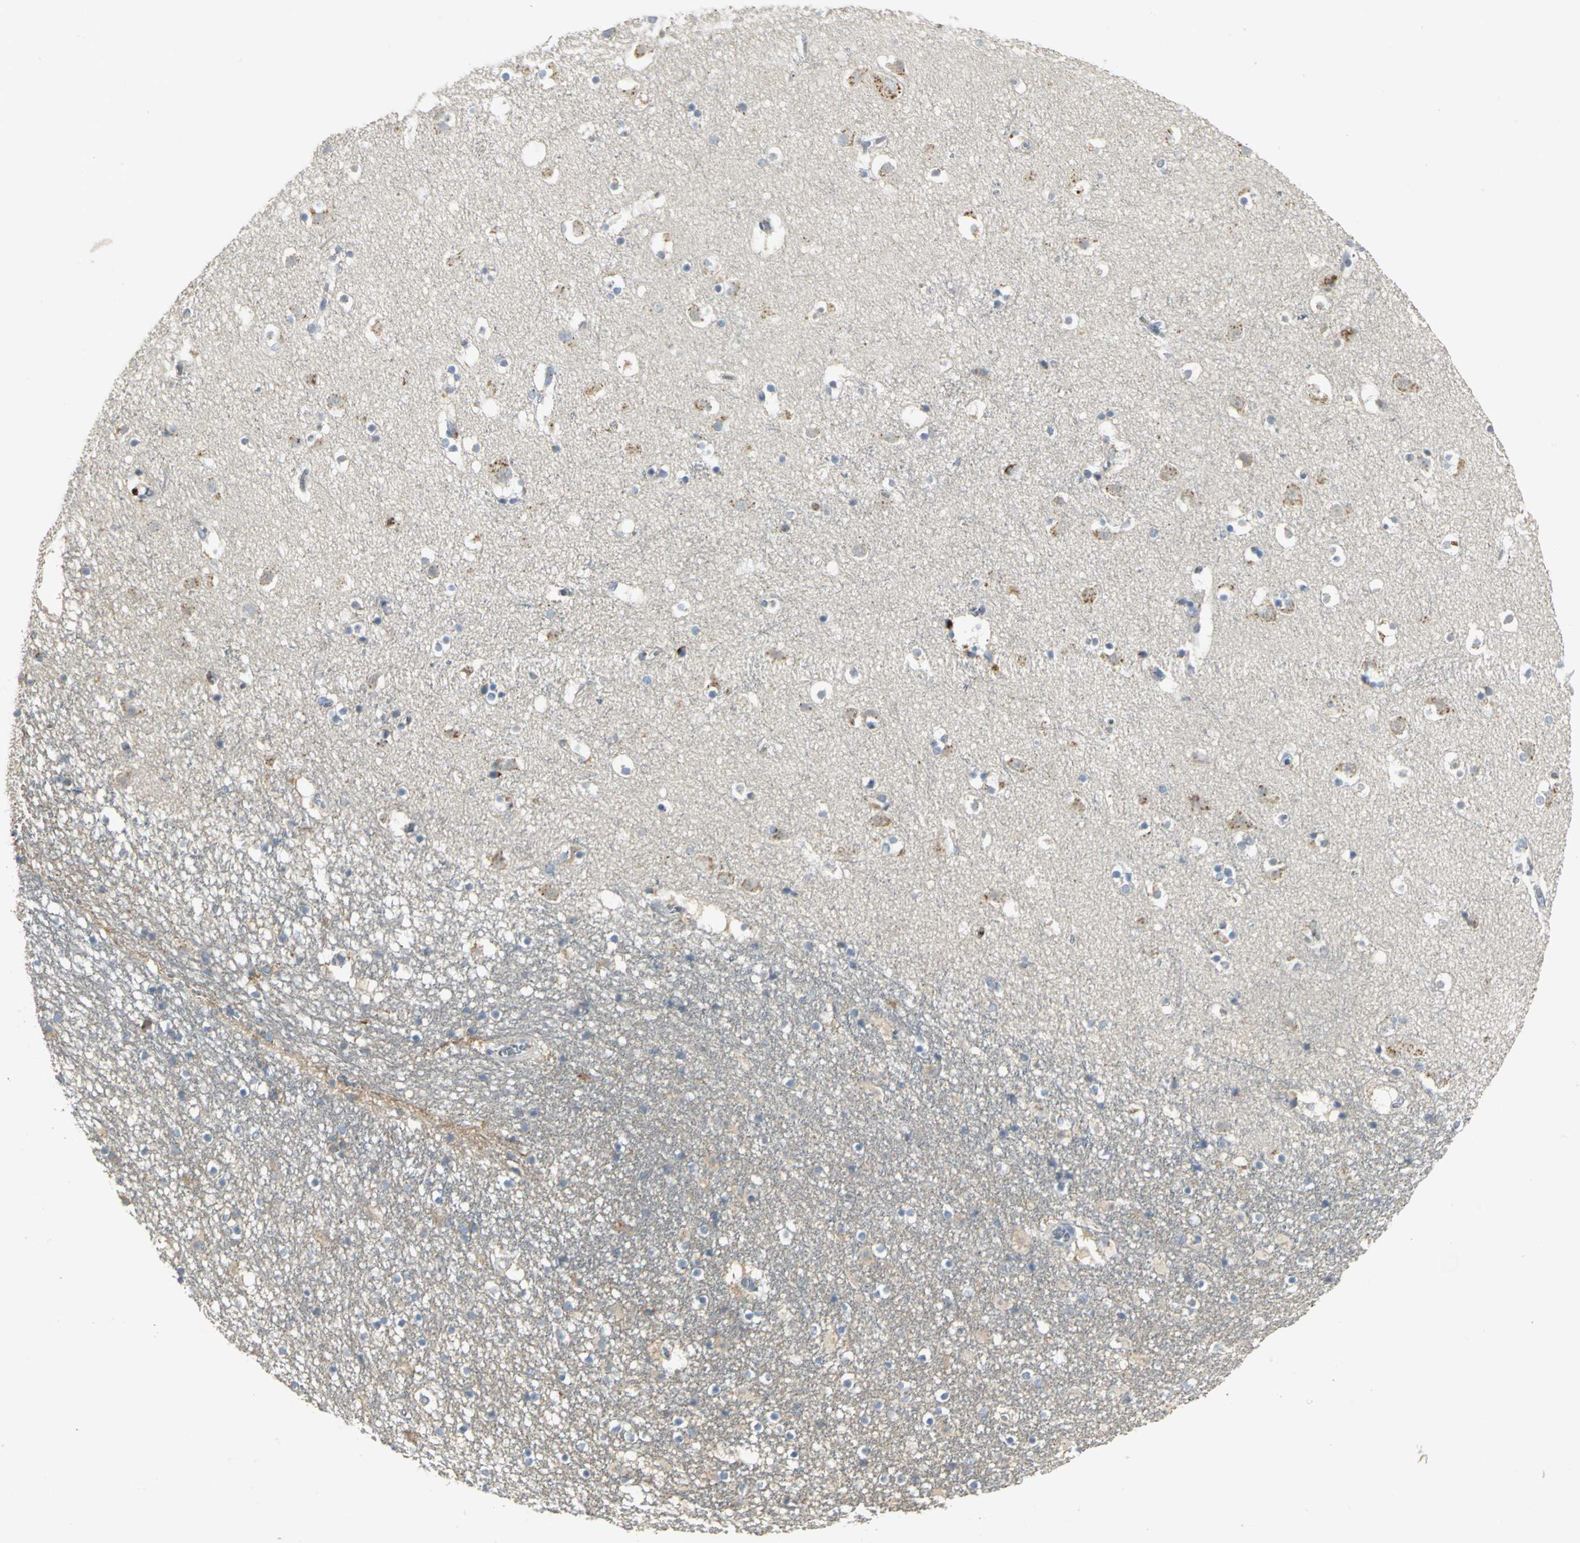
{"staining": {"intensity": "weak", "quantity": "<25%", "location": "cytoplasmic/membranous"}, "tissue": "caudate", "cell_type": "Glial cells", "image_type": "normal", "snomed": [{"axis": "morphology", "description": "Normal tissue, NOS"}, {"axis": "topography", "description": "Lateral ventricle wall"}], "caption": "The image shows no significant staining in glial cells of caudate. The staining was performed using DAB to visualize the protein expression in brown, while the nuclei were stained in blue with hematoxylin (Magnification: 20x).", "gene": "TM9SF2", "patient": {"sex": "male", "age": 45}}